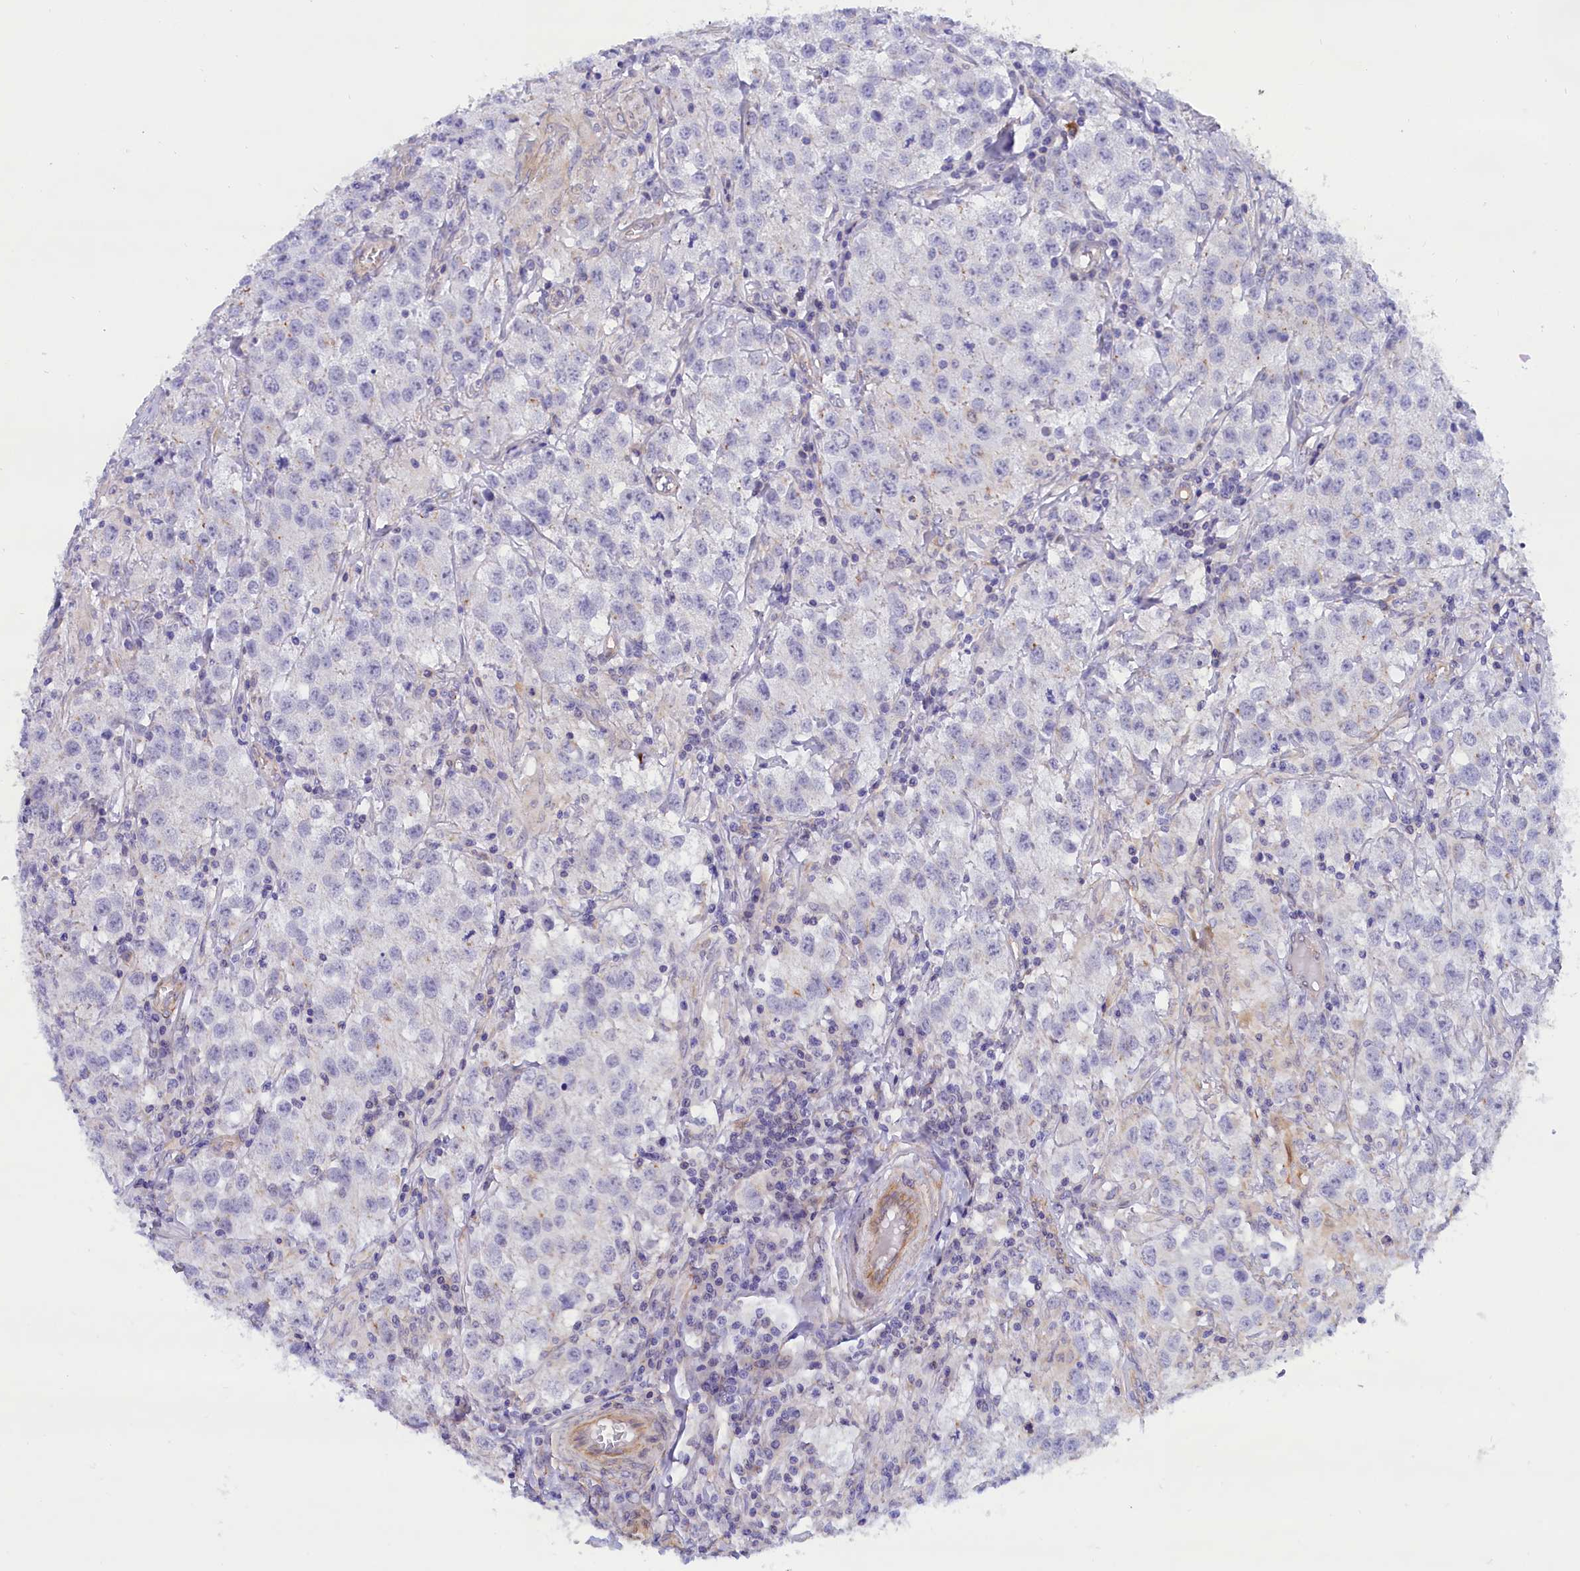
{"staining": {"intensity": "negative", "quantity": "none", "location": "none"}, "tissue": "testis cancer", "cell_type": "Tumor cells", "image_type": "cancer", "snomed": [{"axis": "morphology", "description": "Seminoma, NOS"}, {"axis": "morphology", "description": "Carcinoma, Embryonal, NOS"}, {"axis": "topography", "description": "Testis"}], "caption": "This is a micrograph of IHC staining of testis seminoma, which shows no staining in tumor cells.", "gene": "ABCC12", "patient": {"sex": "male", "age": 43}}